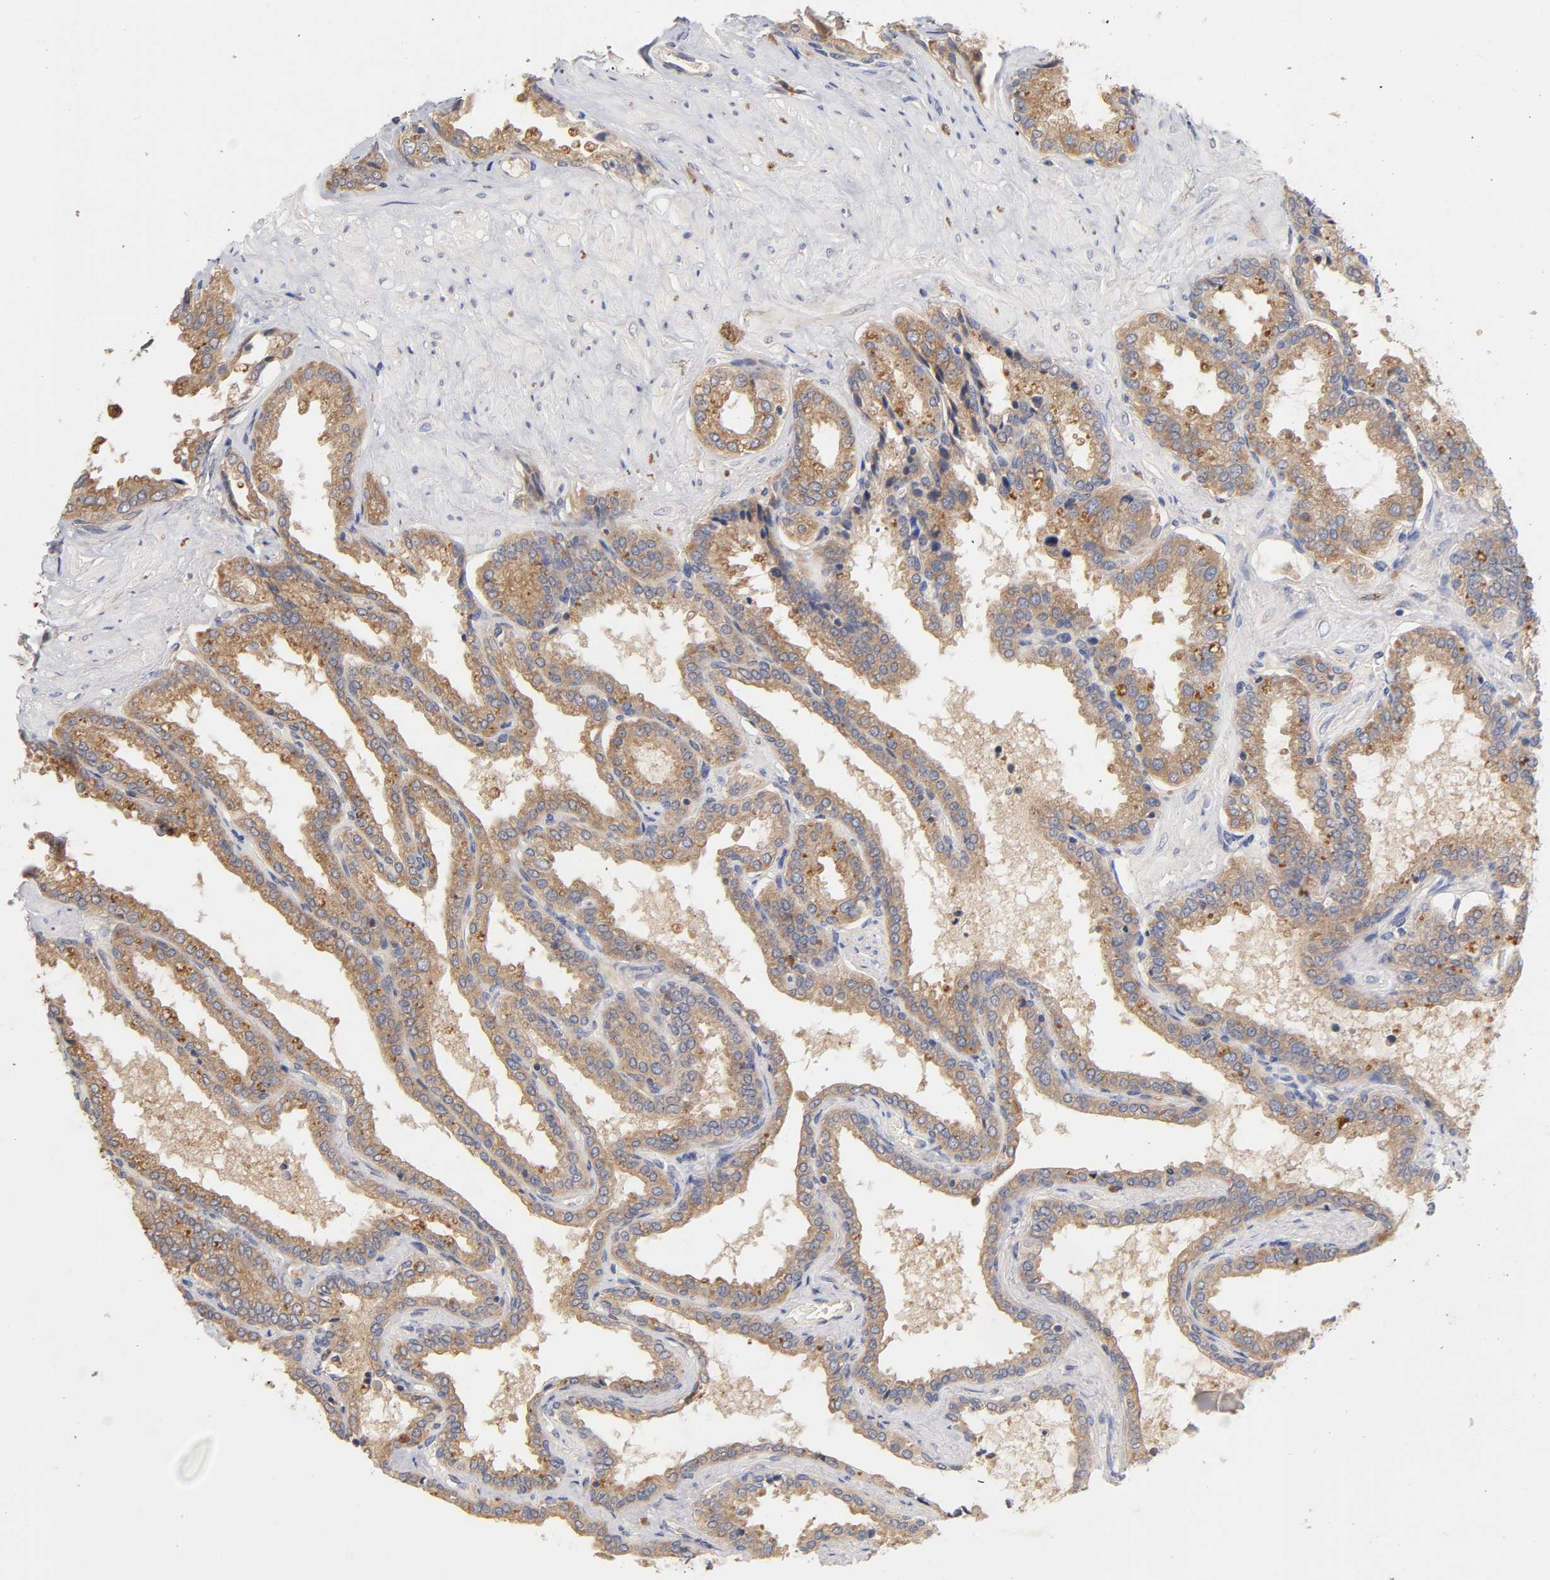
{"staining": {"intensity": "moderate", "quantity": ">75%", "location": "cytoplasmic/membranous"}, "tissue": "seminal vesicle", "cell_type": "Glandular cells", "image_type": "normal", "snomed": [{"axis": "morphology", "description": "Normal tissue, NOS"}, {"axis": "topography", "description": "Seminal veicle"}], "caption": "This photomicrograph demonstrates unremarkable seminal vesicle stained with immunohistochemistry (IHC) to label a protein in brown. The cytoplasmic/membranous of glandular cells show moderate positivity for the protein. Nuclei are counter-stained blue.", "gene": "RPS29", "patient": {"sex": "male", "age": 46}}